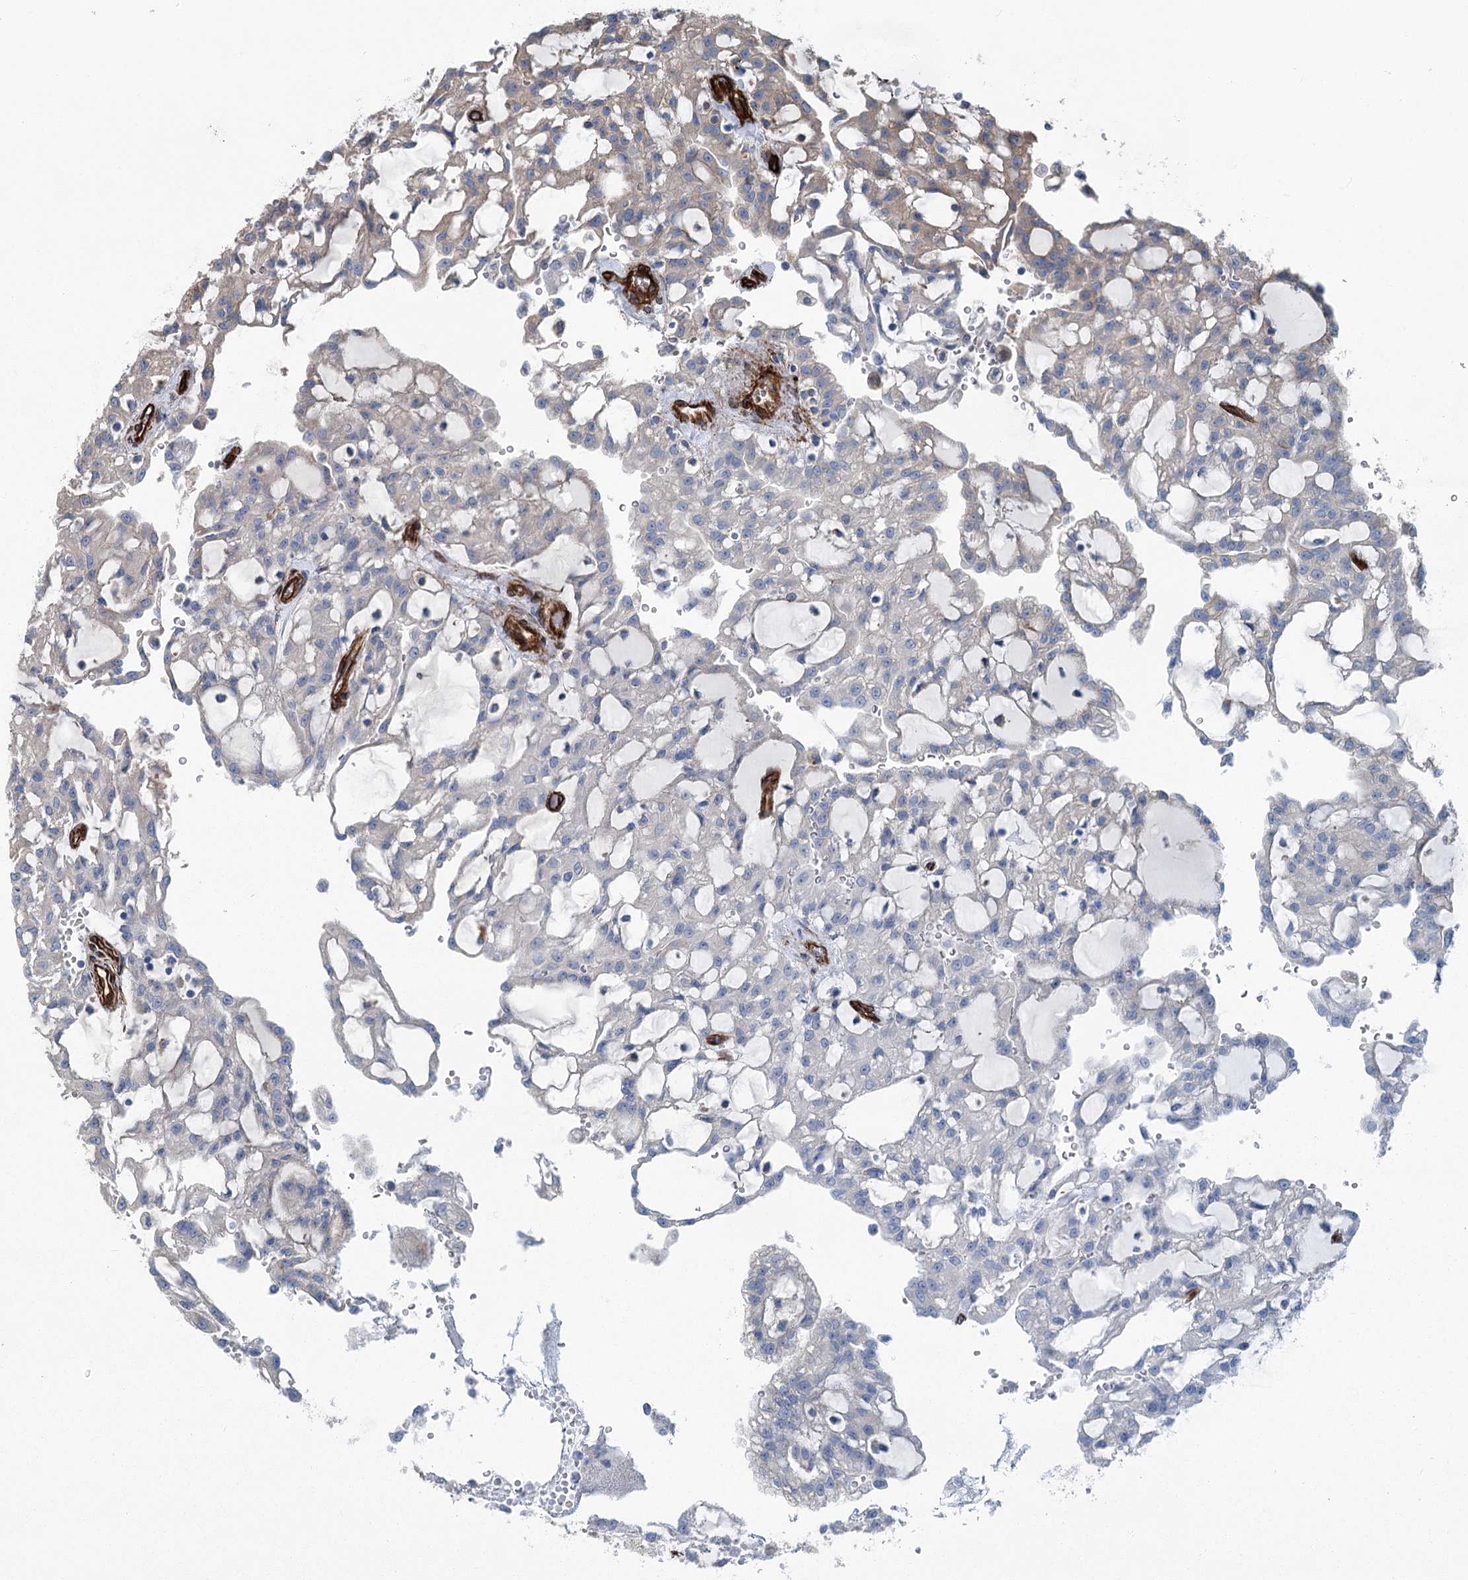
{"staining": {"intensity": "negative", "quantity": "none", "location": "none"}, "tissue": "renal cancer", "cell_type": "Tumor cells", "image_type": "cancer", "snomed": [{"axis": "morphology", "description": "Adenocarcinoma, NOS"}, {"axis": "topography", "description": "Kidney"}], "caption": "The histopathology image reveals no significant positivity in tumor cells of renal cancer (adenocarcinoma). The staining was performed using DAB (3,3'-diaminobenzidine) to visualize the protein expression in brown, while the nuclei were stained in blue with hematoxylin (Magnification: 20x).", "gene": "IQSEC1", "patient": {"sex": "male", "age": 63}}